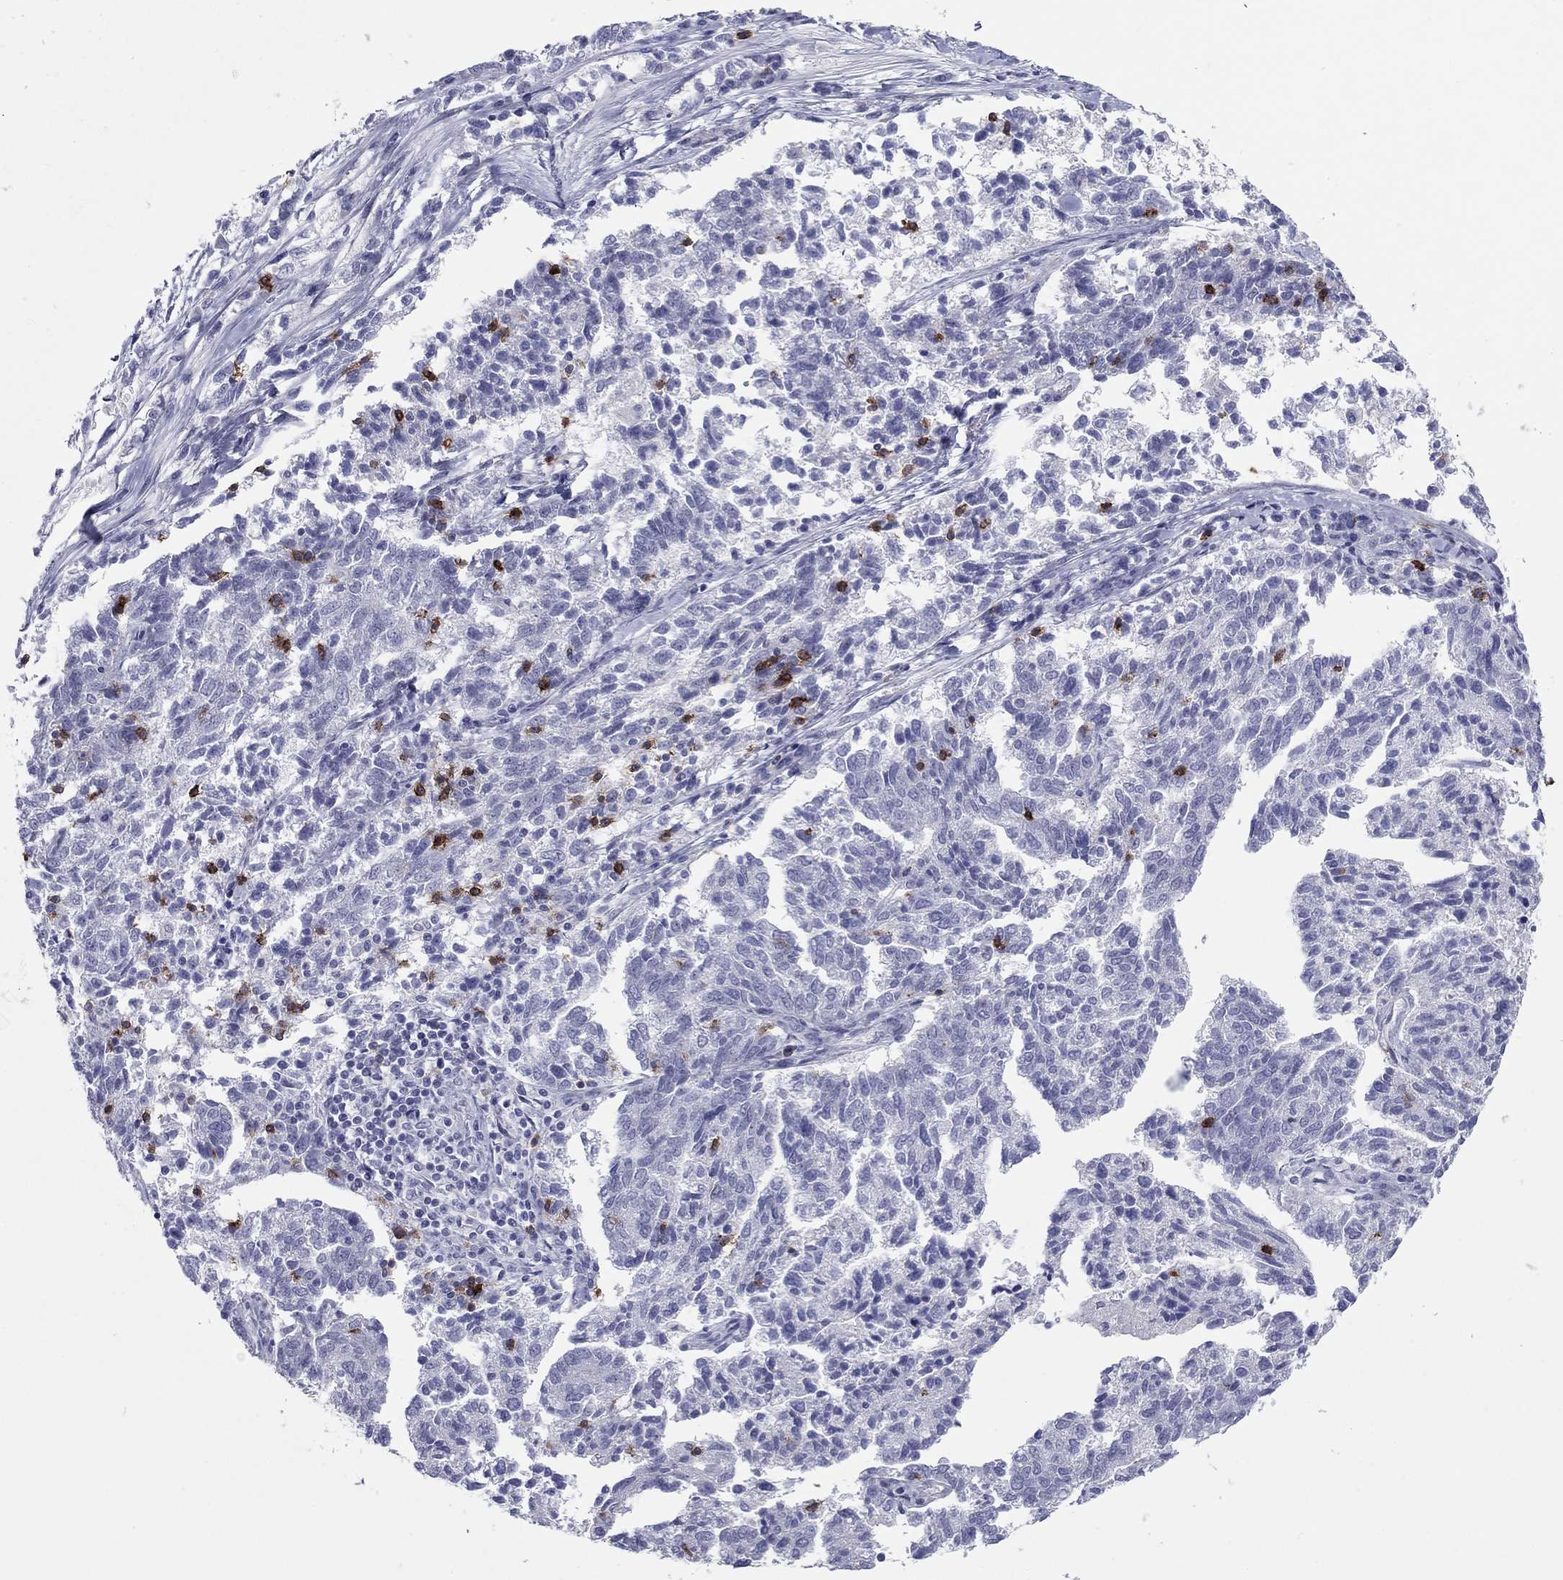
{"staining": {"intensity": "negative", "quantity": "none", "location": "none"}, "tissue": "ovarian cancer", "cell_type": "Tumor cells", "image_type": "cancer", "snomed": [{"axis": "morphology", "description": "Cystadenocarcinoma, serous, NOS"}, {"axis": "topography", "description": "Ovary"}], "caption": "High power microscopy image of an IHC photomicrograph of ovarian cancer (serous cystadenocarcinoma), revealing no significant staining in tumor cells.", "gene": "ITGAE", "patient": {"sex": "female", "age": 71}}